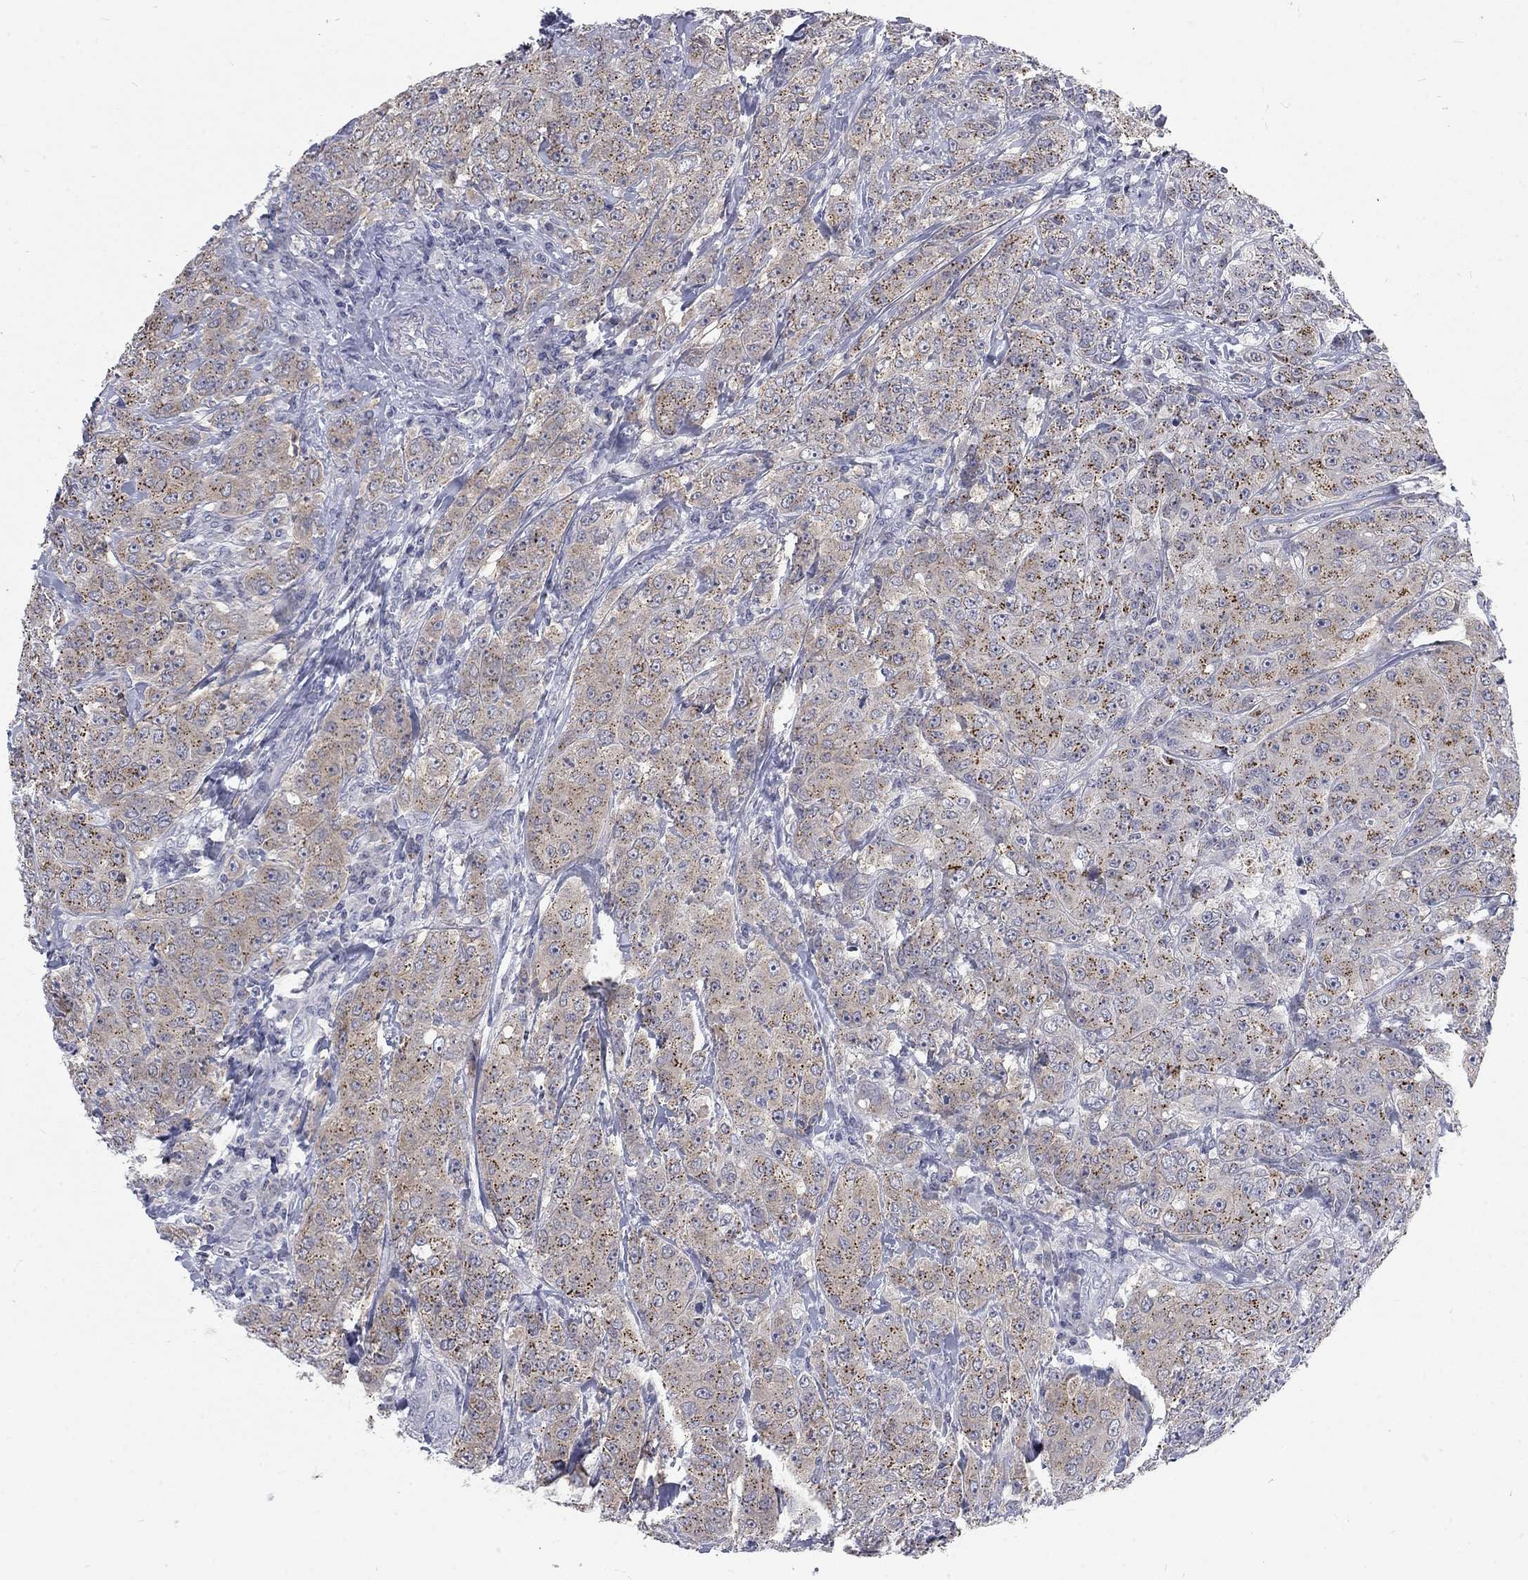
{"staining": {"intensity": "strong", "quantity": "25%-75%", "location": "cytoplasmic/membranous"}, "tissue": "breast cancer", "cell_type": "Tumor cells", "image_type": "cancer", "snomed": [{"axis": "morphology", "description": "Duct carcinoma"}, {"axis": "topography", "description": "Breast"}], "caption": "Brown immunohistochemical staining in human breast cancer (invasive ductal carcinoma) reveals strong cytoplasmic/membranous expression in approximately 25%-75% of tumor cells. Using DAB (3,3'-diaminobenzidine) (brown) and hematoxylin (blue) stains, captured at high magnification using brightfield microscopy.", "gene": "PHKA1", "patient": {"sex": "female", "age": 43}}